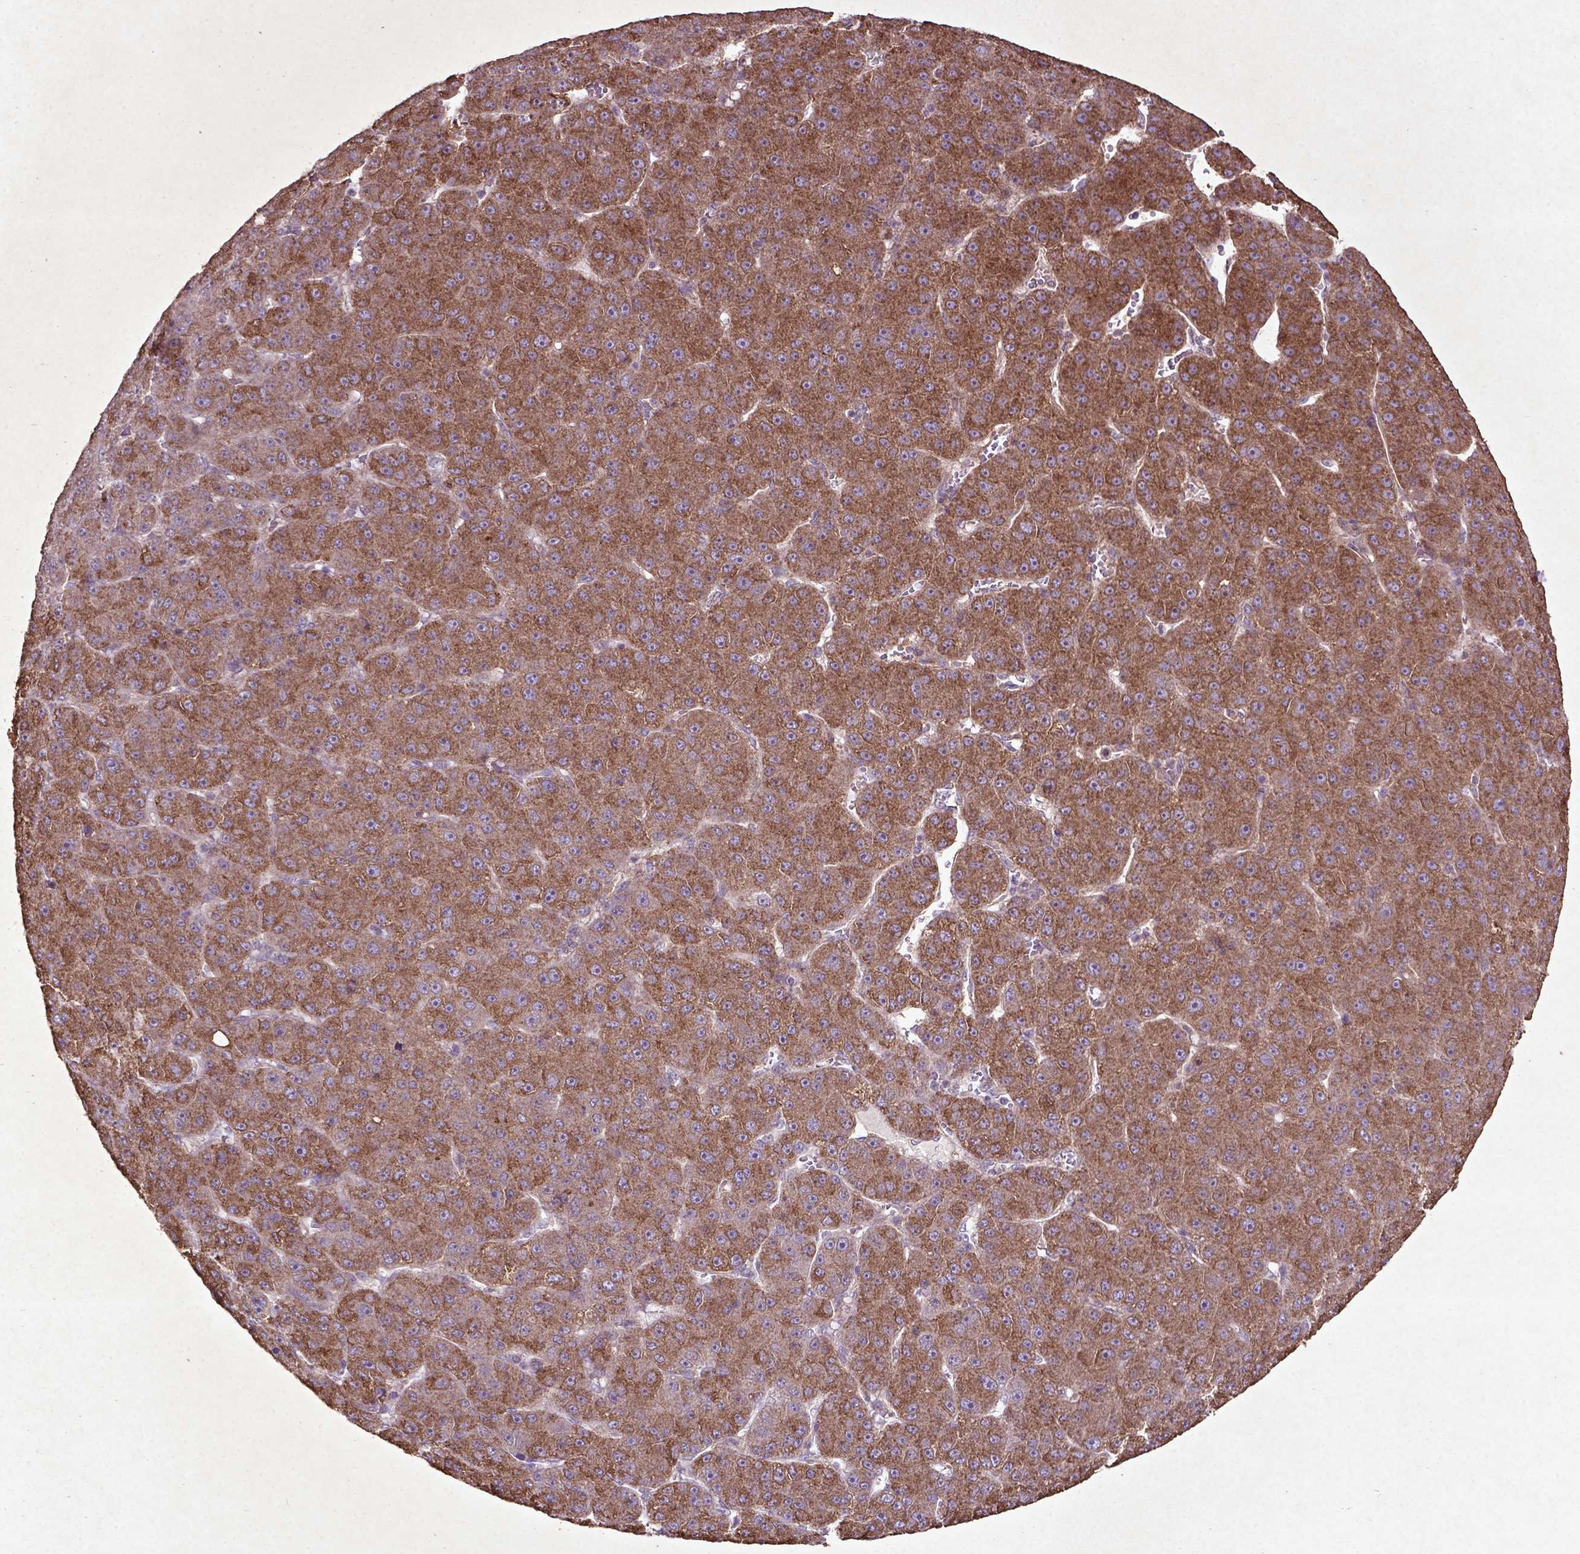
{"staining": {"intensity": "moderate", "quantity": ">75%", "location": "cytoplasmic/membranous"}, "tissue": "liver cancer", "cell_type": "Tumor cells", "image_type": "cancer", "snomed": [{"axis": "morphology", "description": "Carcinoma, Hepatocellular, NOS"}, {"axis": "topography", "description": "Liver"}], "caption": "IHC of human liver hepatocellular carcinoma shows medium levels of moderate cytoplasmic/membranous staining in about >75% of tumor cells.", "gene": "MTOR", "patient": {"sex": "male", "age": 67}}